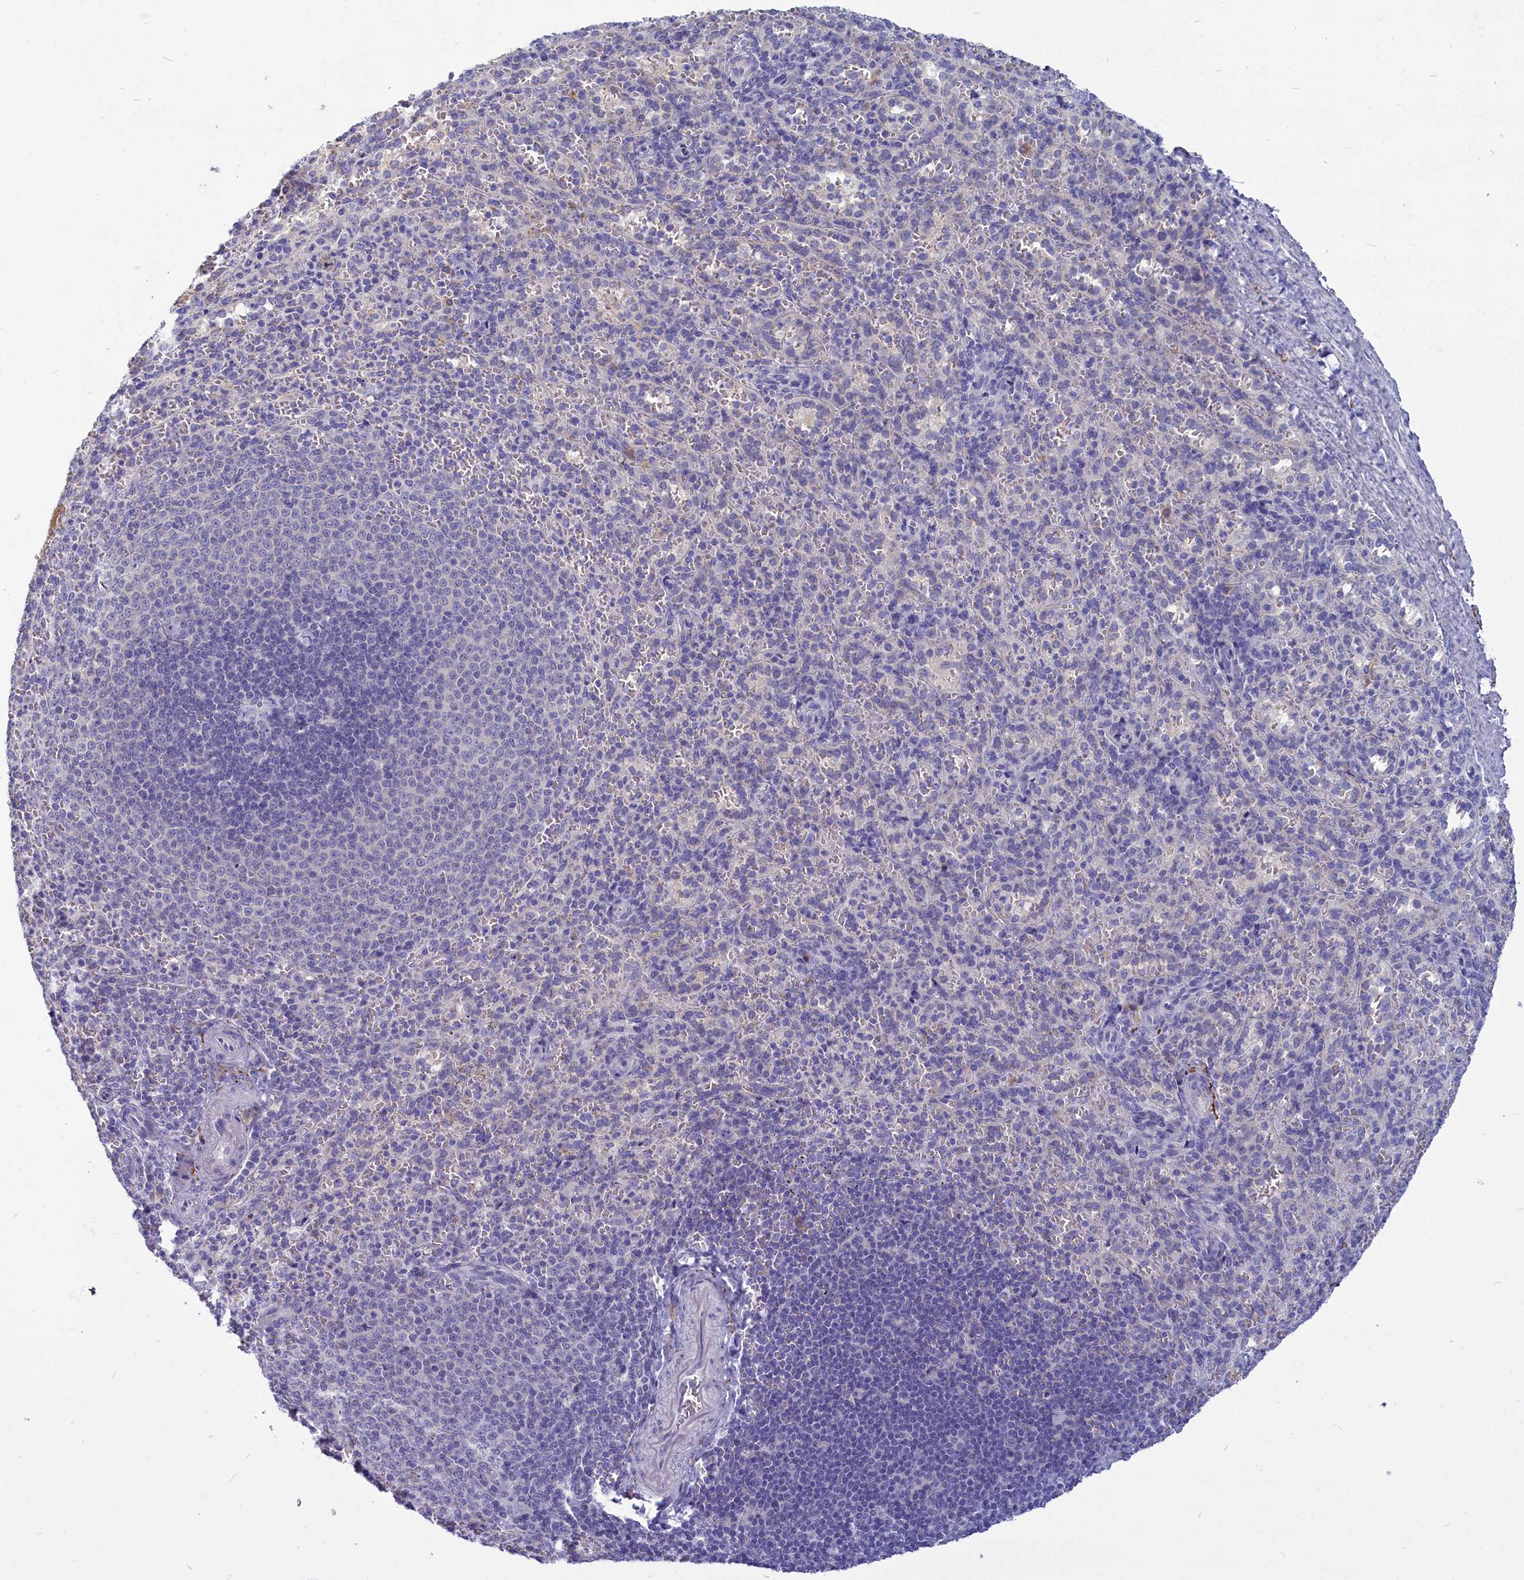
{"staining": {"intensity": "negative", "quantity": "none", "location": "none"}, "tissue": "spleen", "cell_type": "Cells in red pulp", "image_type": "normal", "snomed": [{"axis": "morphology", "description": "Normal tissue, NOS"}, {"axis": "topography", "description": "Spleen"}], "caption": "Immunohistochemistry (IHC) of normal spleen shows no positivity in cells in red pulp.", "gene": "SV2C", "patient": {"sex": "female", "age": 21}}